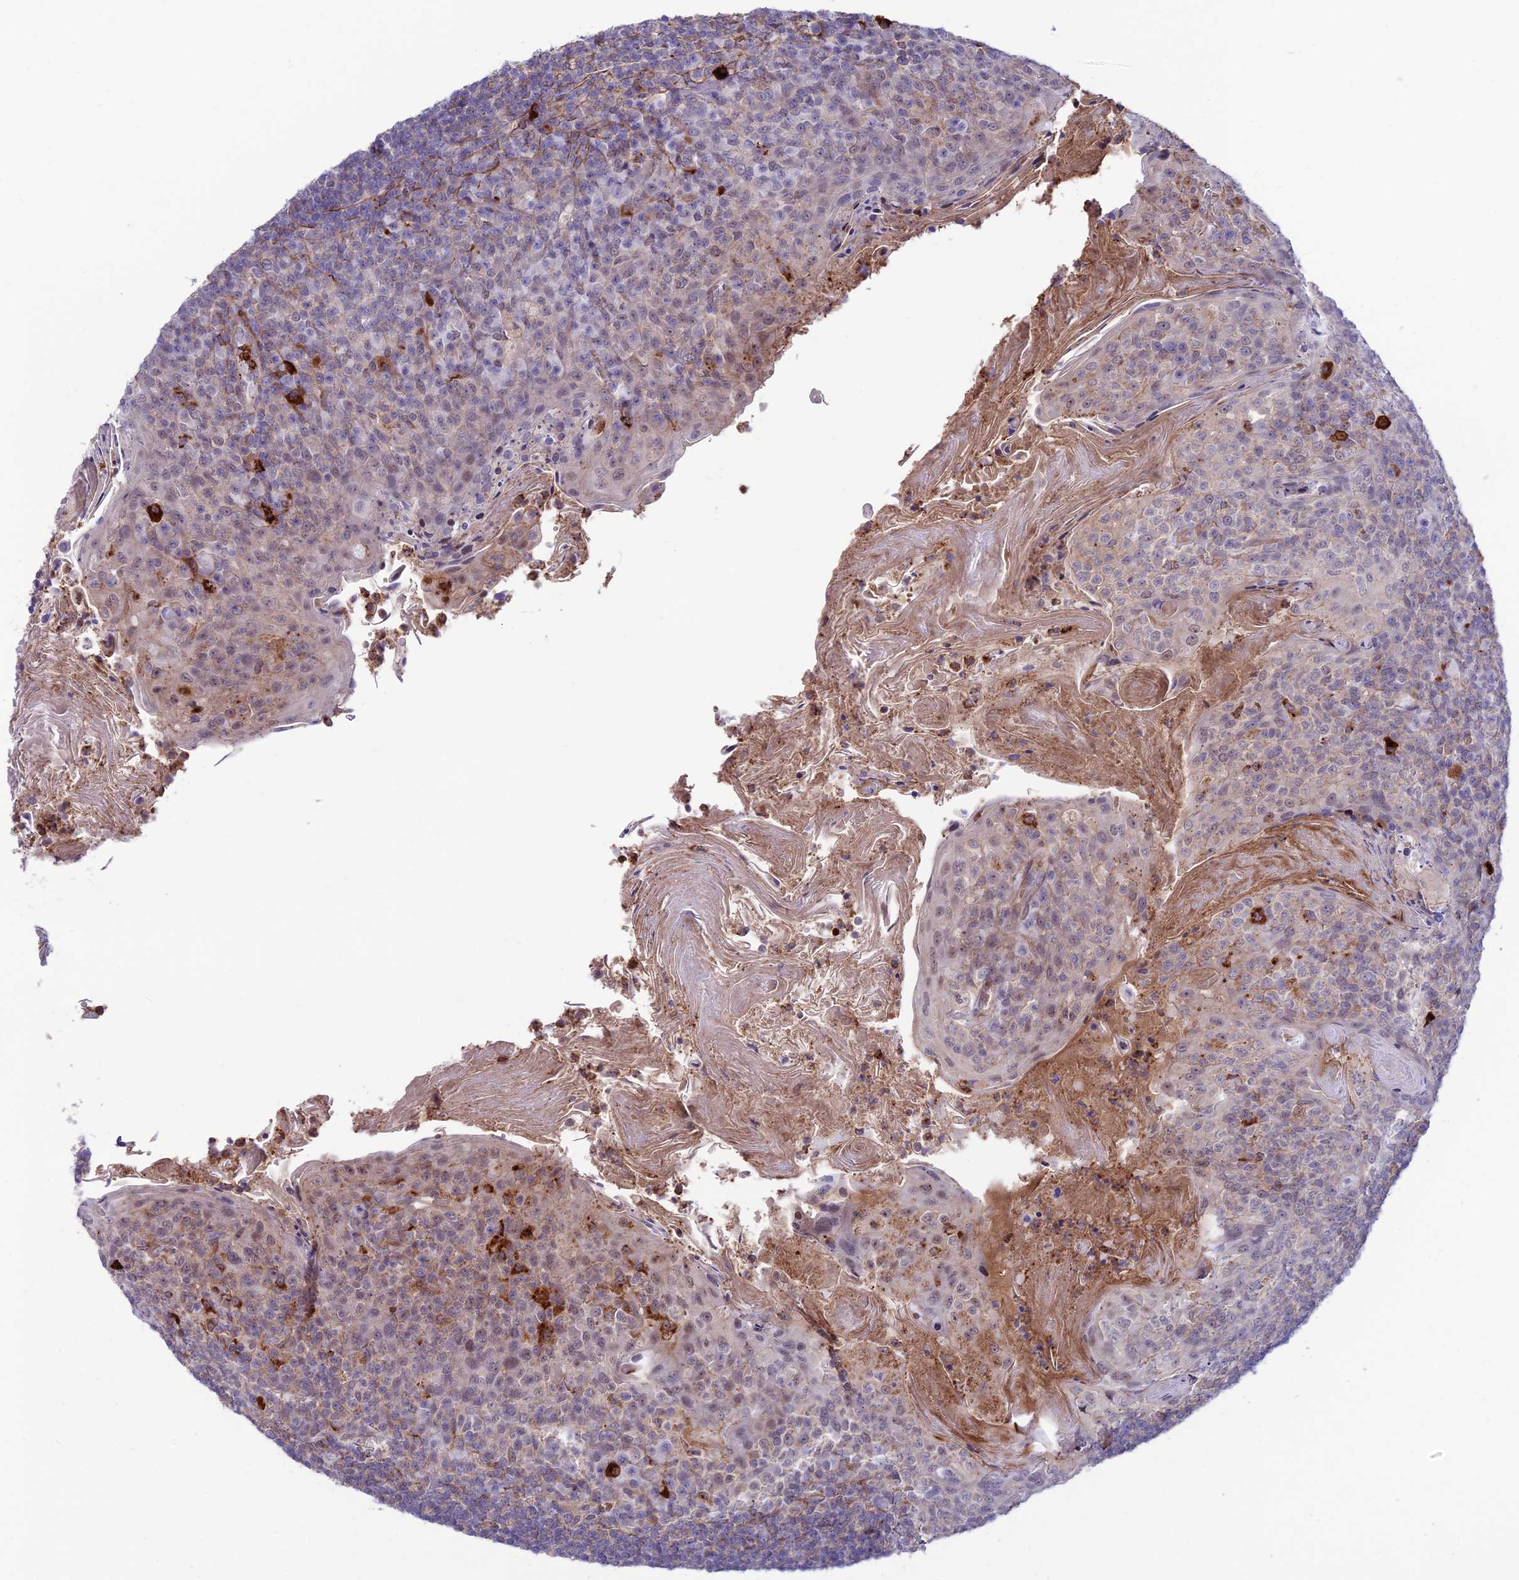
{"staining": {"intensity": "weak", "quantity": "<25%", "location": "nuclear"}, "tissue": "tonsil", "cell_type": "Germinal center cells", "image_type": "normal", "snomed": [{"axis": "morphology", "description": "Normal tissue, NOS"}, {"axis": "topography", "description": "Tonsil"}], "caption": "Human tonsil stained for a protein using immunohistochemistry exhibits no staining in germinal center cells.", "gene": "COL6A6", "patient": {"sex": "female", "age": 10}}